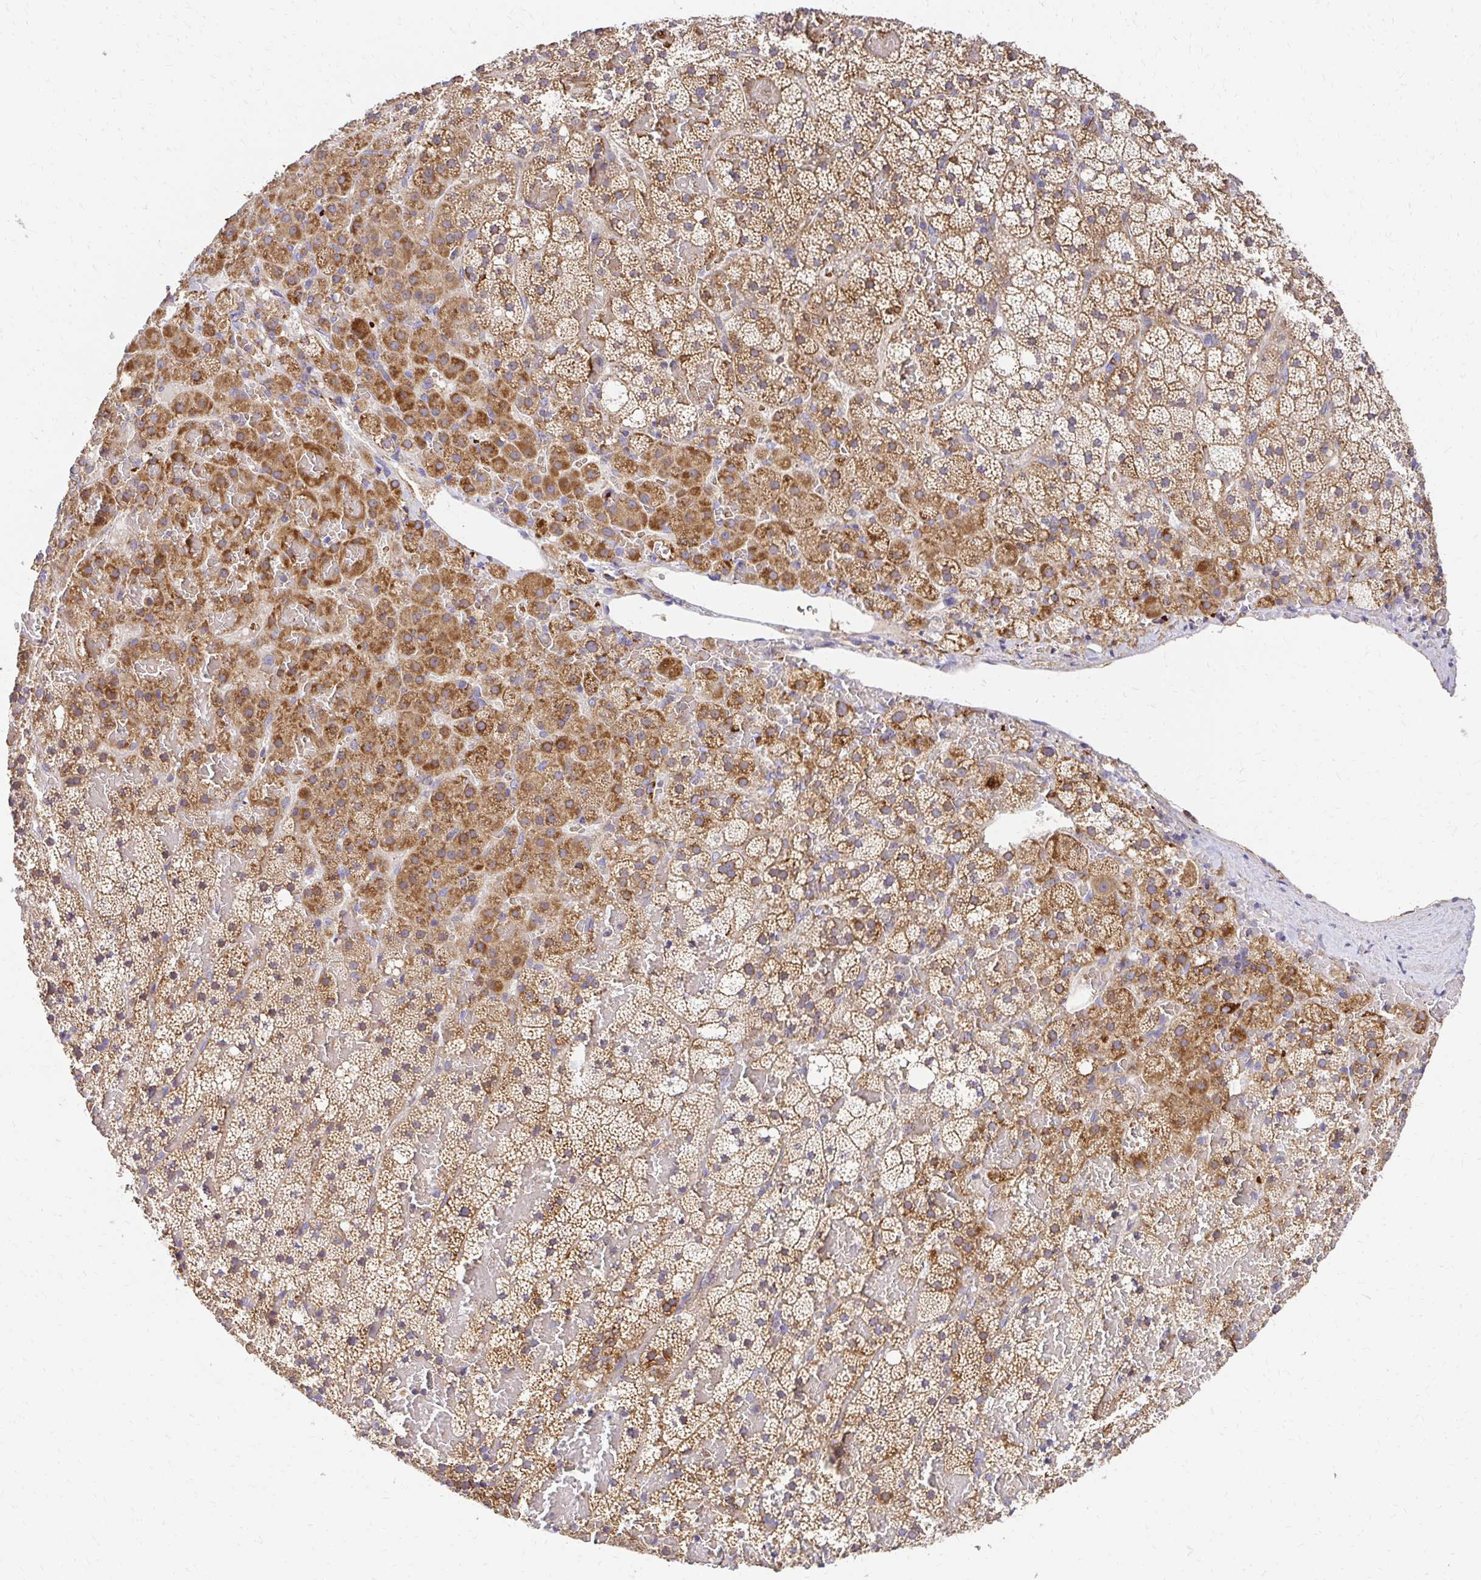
{"staining": {"intensity": "moderate", "quantity": ">75%", "location": "cytoplasmic/membranous"}, "tissue": "adrenal gland", "cell_type": "Glandular cells", "image_type": "normal", "snomed": [{"axis": "morphology", "description": "Normal tissue, NOS"}, {"axis": "topography", "description": "Adrenal gland"}], "caption": "Adrenal gland stained with IHC demonstrates moderate cytoplasmic/membranous staining in approximately >75% of glandular cells.", "gene": "MRPL13", "patient": {"sex": "male", "age": 53}}